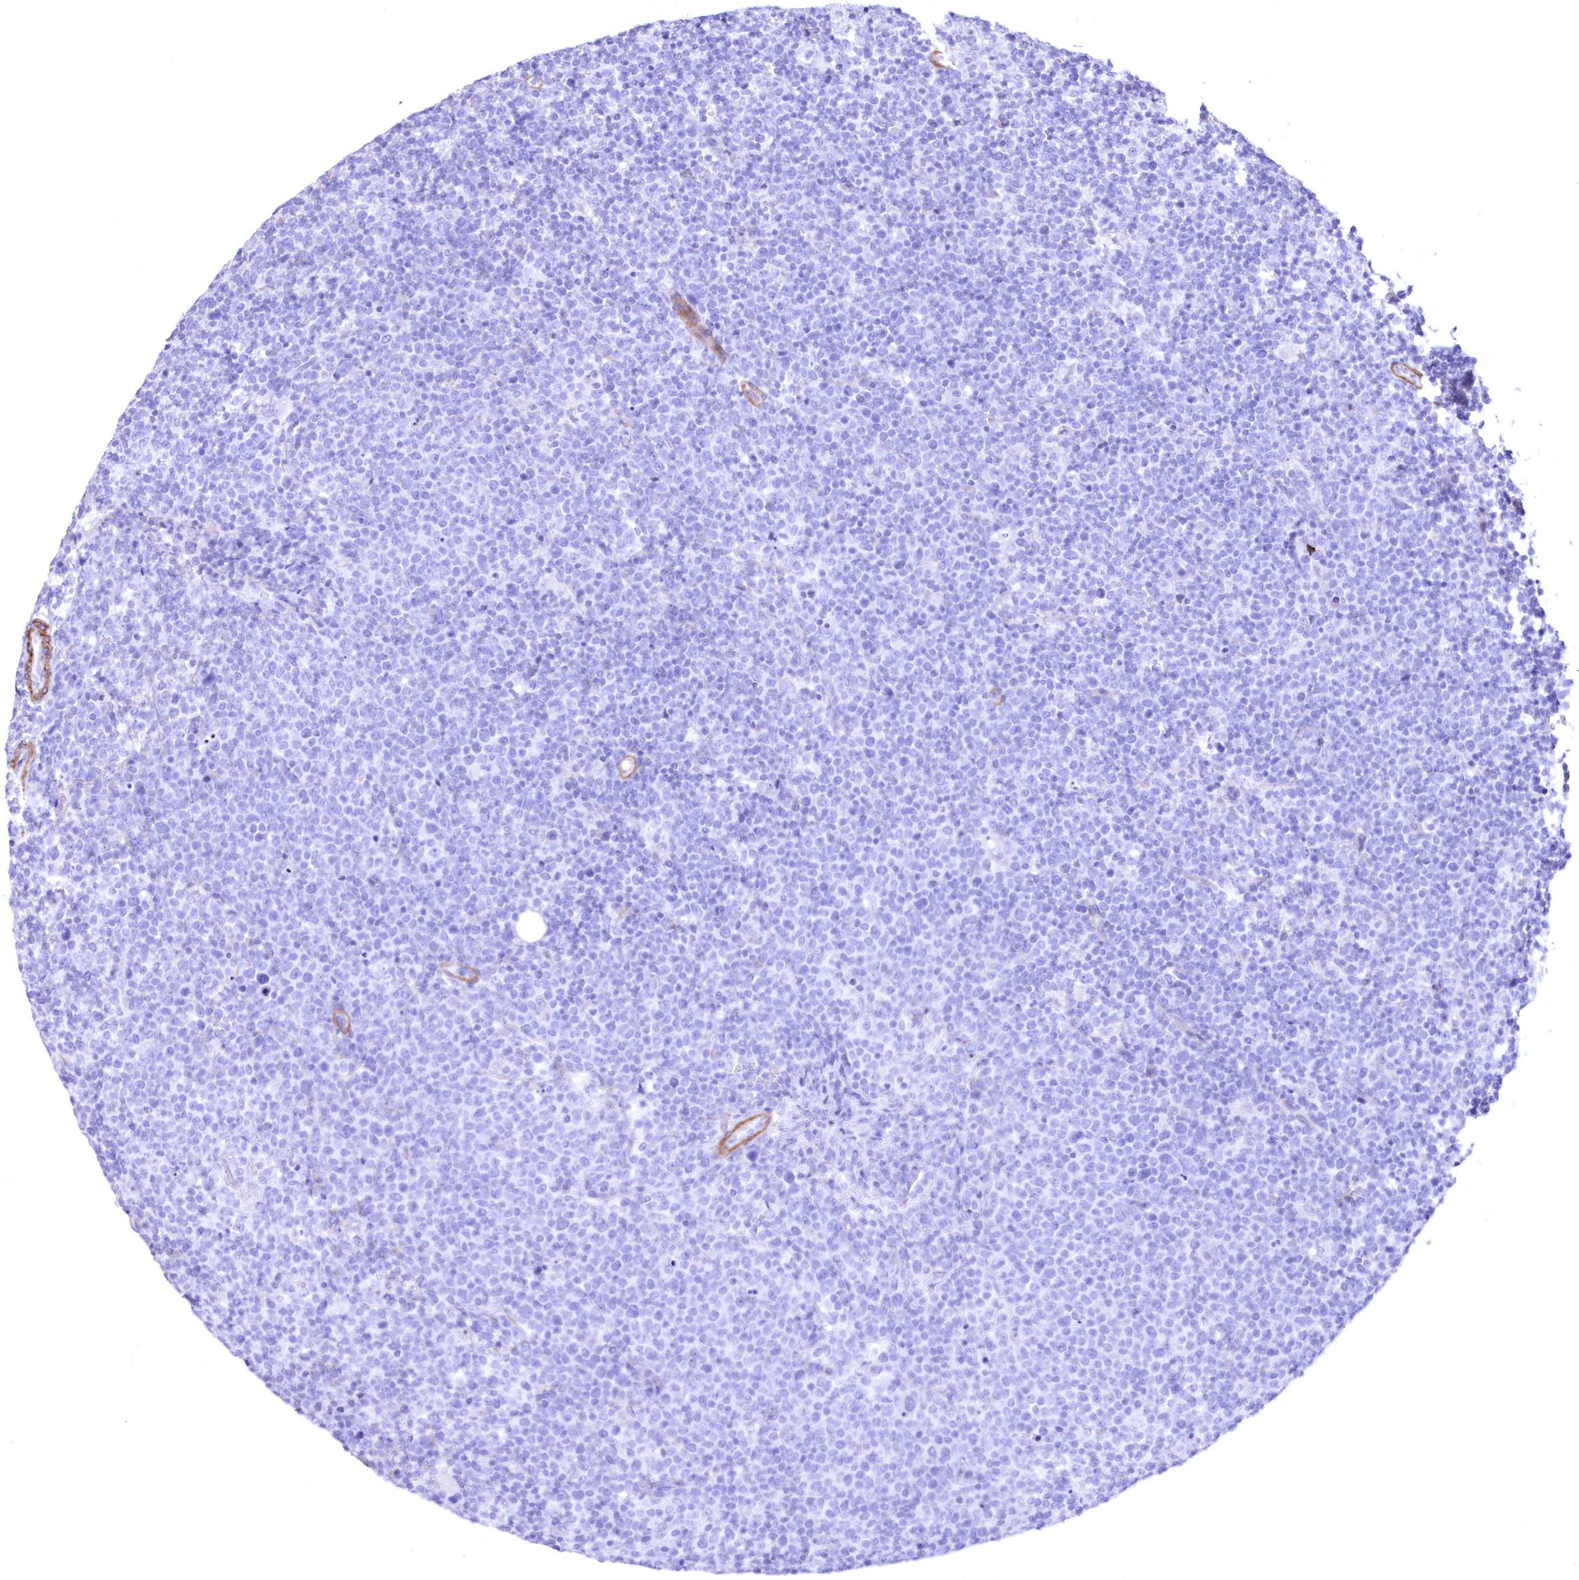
{"staining": {"intensity": "negative", "quantity": "none", "location": "none"}, "tissue": "lymphoma", "cell_type": "Tumor cells", "image_type": "cancer", "snomed": [{"axis": "morphology", "description": "Malignant lymphoma, non-Hodgkin's type, High grade"}, {"axis": "topography", "description": "Lymph node"}], "caption": "Immunohistochemistry of human lymphoma exhibits no staining in tumor cells.", "gene": "WDR74", "patient": {"sex": "male", "age": 61}}